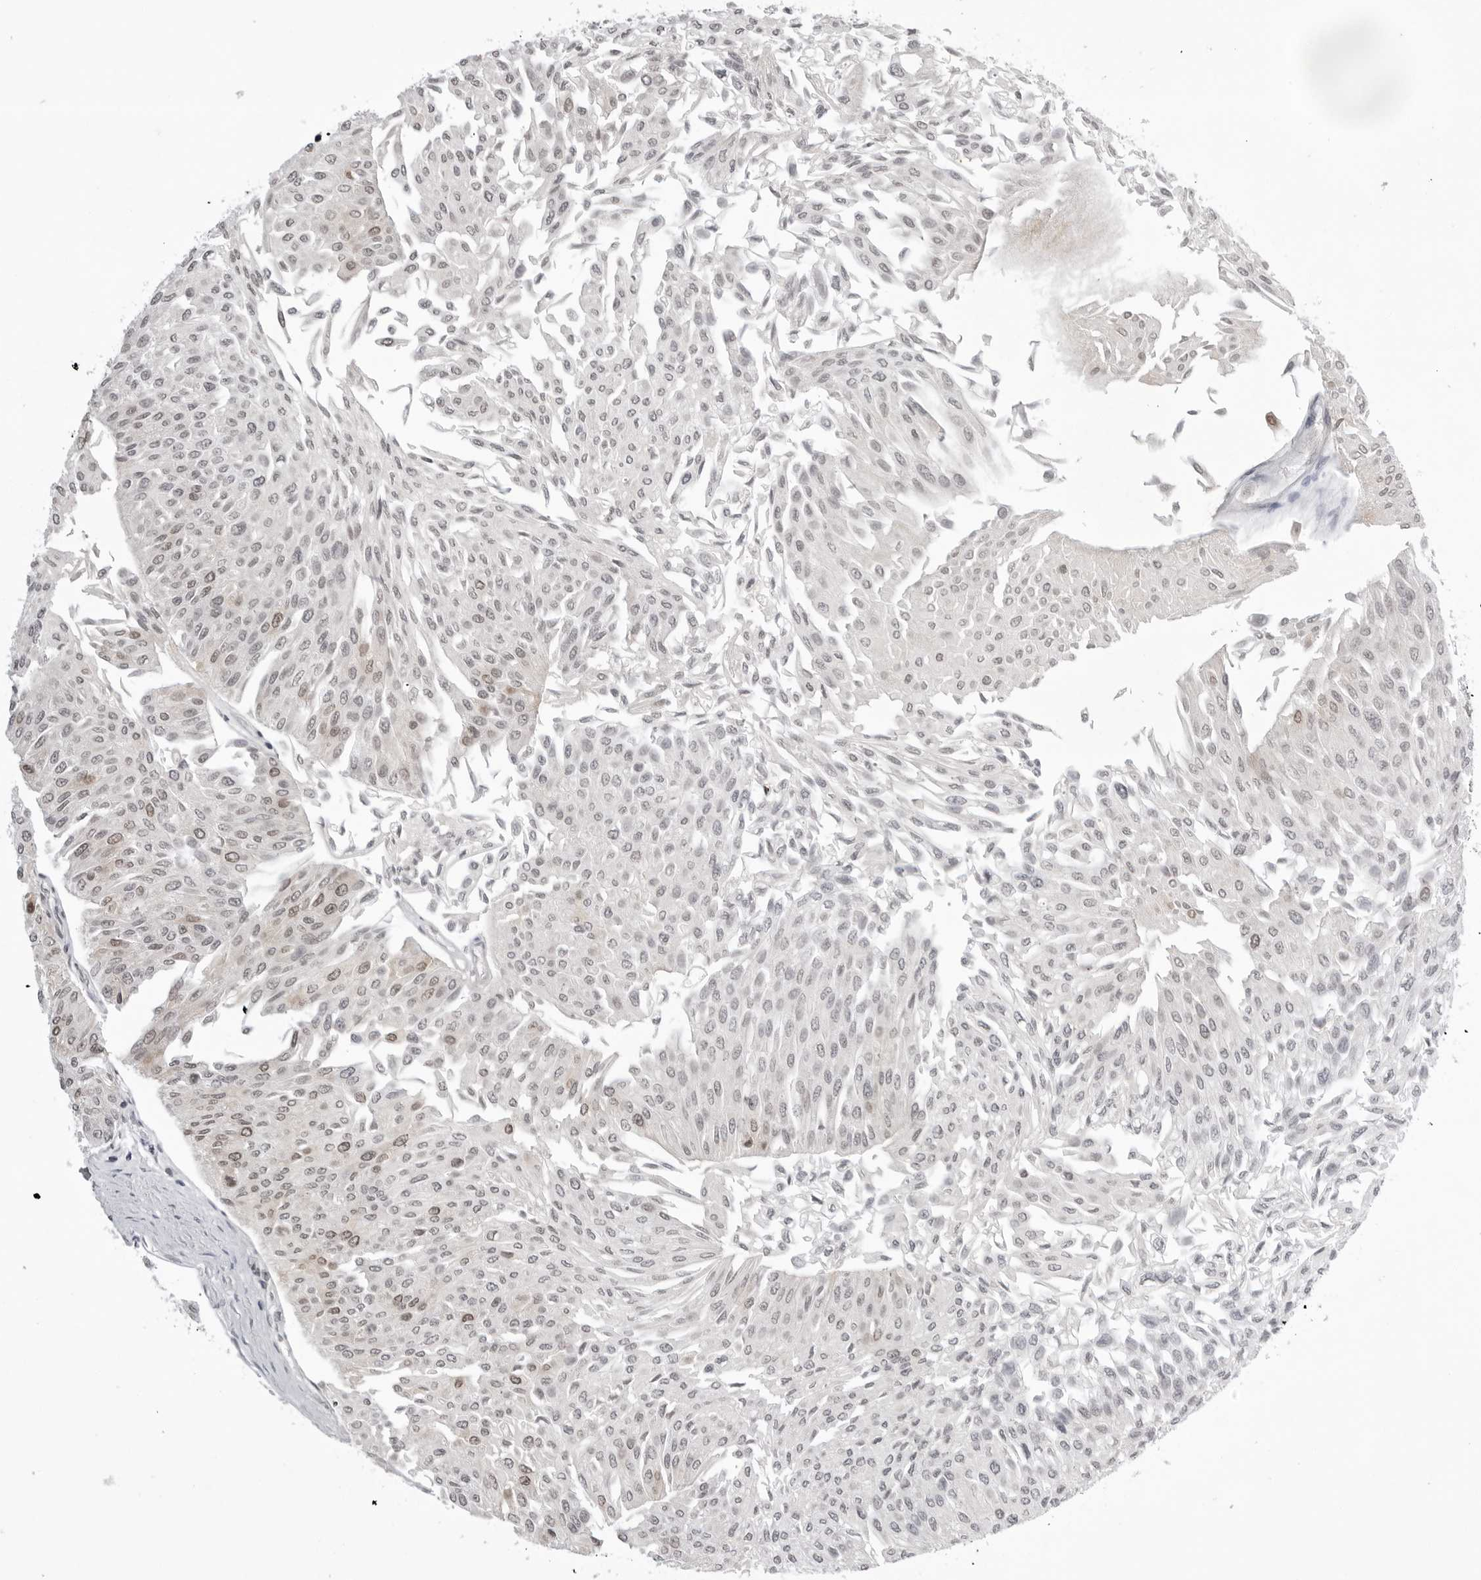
{"staining": {"intensity": "negative", "quantity": "none", "location": "none"}, "tissue": "urothelial cancer", "cell_type": "Tumor cells", "image_type": "cancer", "snomed": [{"axis": "morphology", "description": "Urothelial carcinoma, Low grade"}, {"axis": "topography", "description": "Urinary bladder"}], "caption": "Urothelial cancer was stained to show a protein in brown. There is no significant staining in tumor cells.", "gene": "RRM1", "patient": {"sex": "male", "age": 67}}